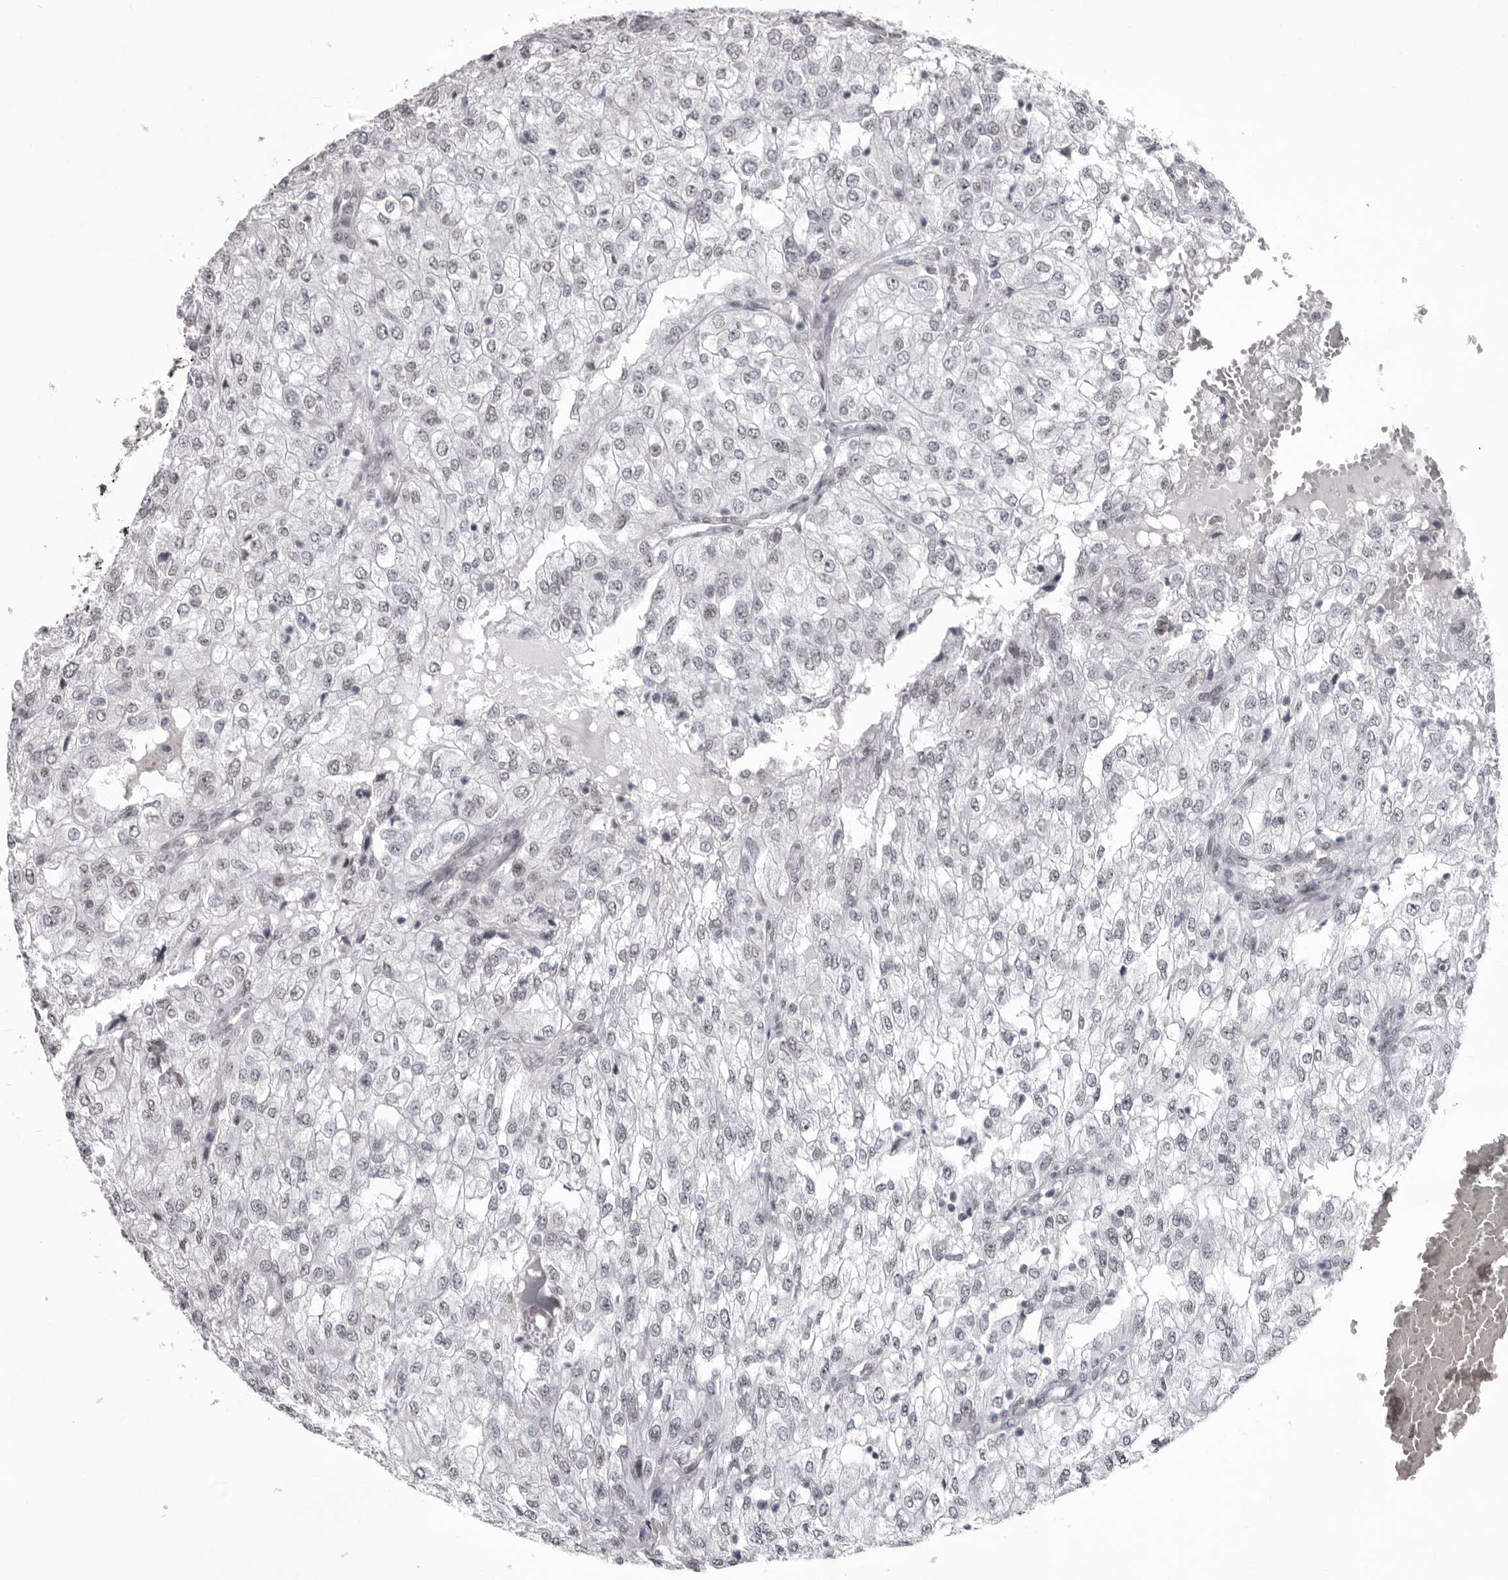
{"staining": {"intensity": "negative", "quantity": "none", "location": "none"}, "tissue": "renal cancer", "cell_type": "Tumor cells", "image_type": "cancer", "snomed": [{"axis": "morphology", "description": "Adenocarcinoma, NOS"}, {"axis": "topography", "description": "Kidney"}], "caption": "Human renal adenocarcinoma stained for a protein using IHC demonstrates no expression in tumor cells.", "gene": "NUMA1", "patient": {"sex": "female", "age": 54}}